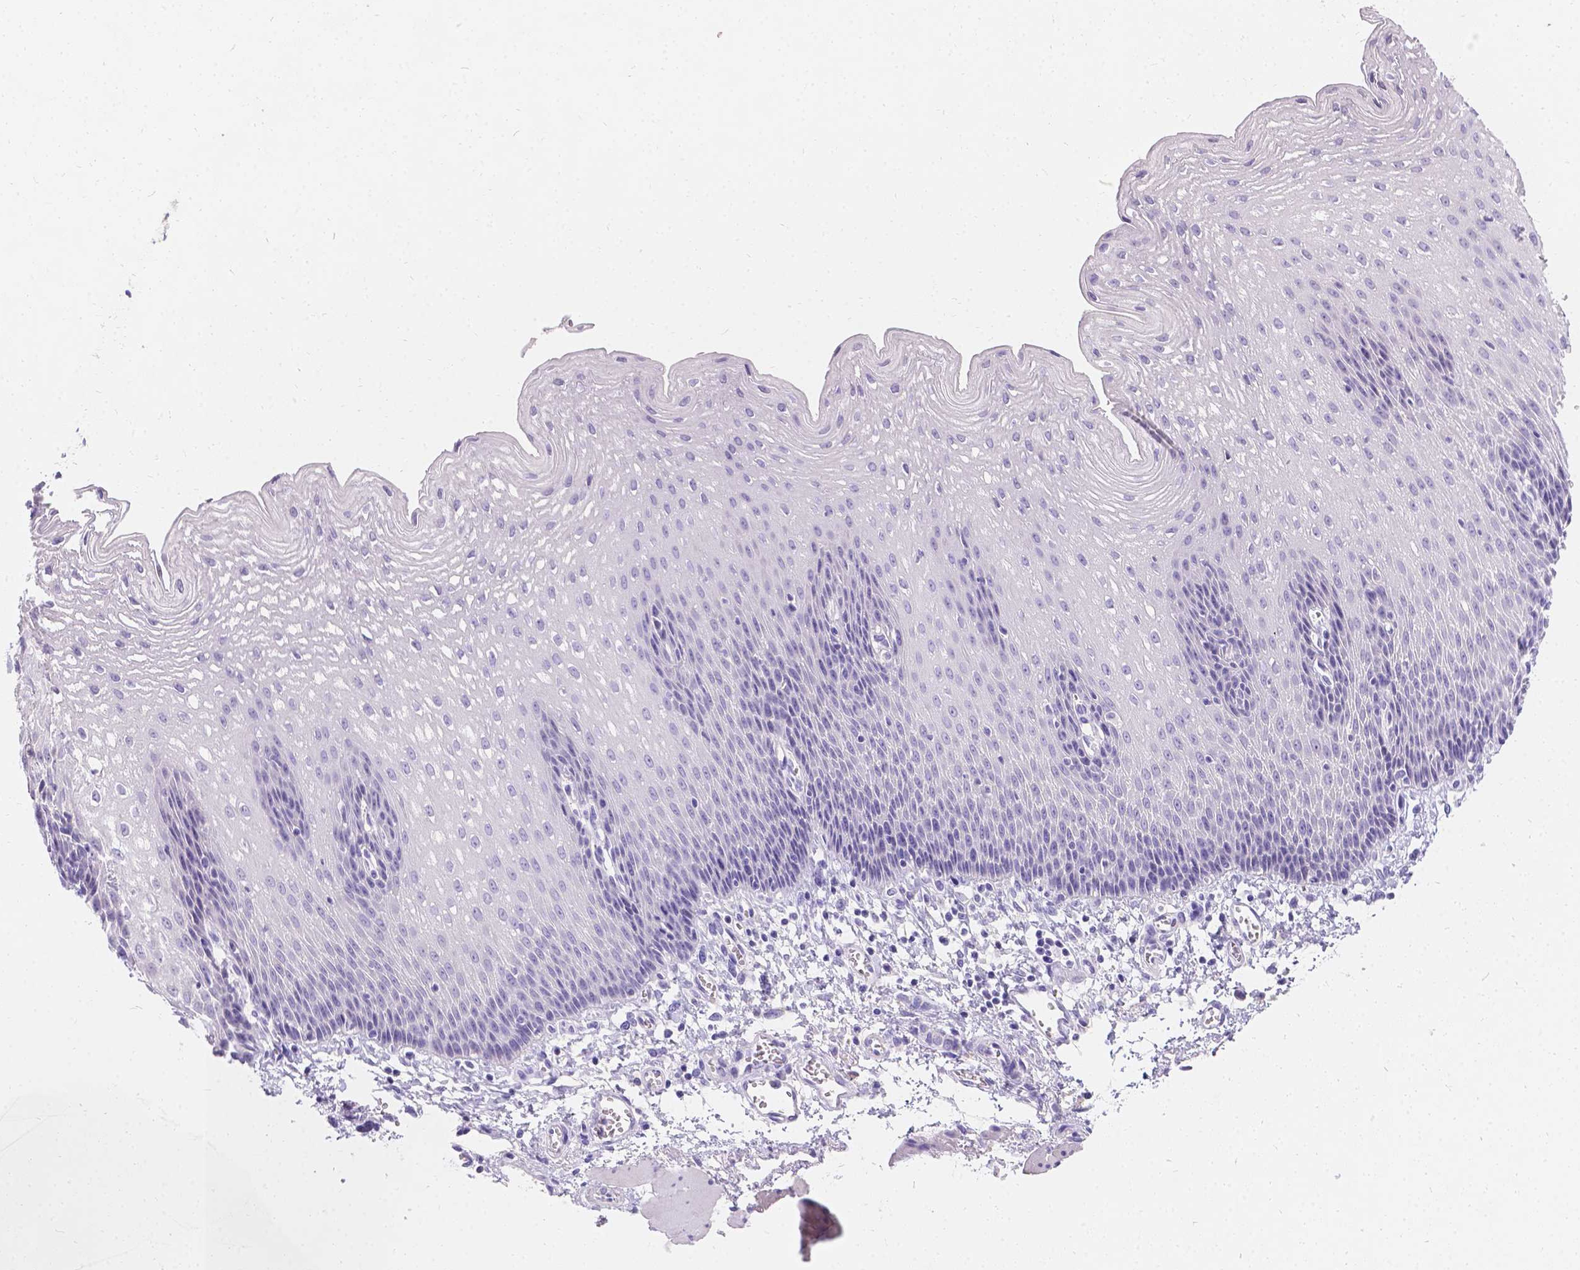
{"staining": {"intensity": "negative", "quantity": "none", "location": "none"}, "tissue": "esophagus", "cell_type": "Squamous epithelial cells", "image_type": "normal", "snomed": [{"axis": "morphology", "description": "Normal tissue, NOS"}, {"axis": "topography", "description": "Esophagus"}], "caption": "Immunohistochemistry micrograph of normal human esophagus stained for a protein (brown), which exhibits no staining in squamous epithelial cells. The staining is performed using DAB (3,3'-diaminobenzidine) brown chromogen with nuclei counter-stained in using hematoxylin.", "gene": "GNRHR", "patient": {"sex": "female", "age": 64}}